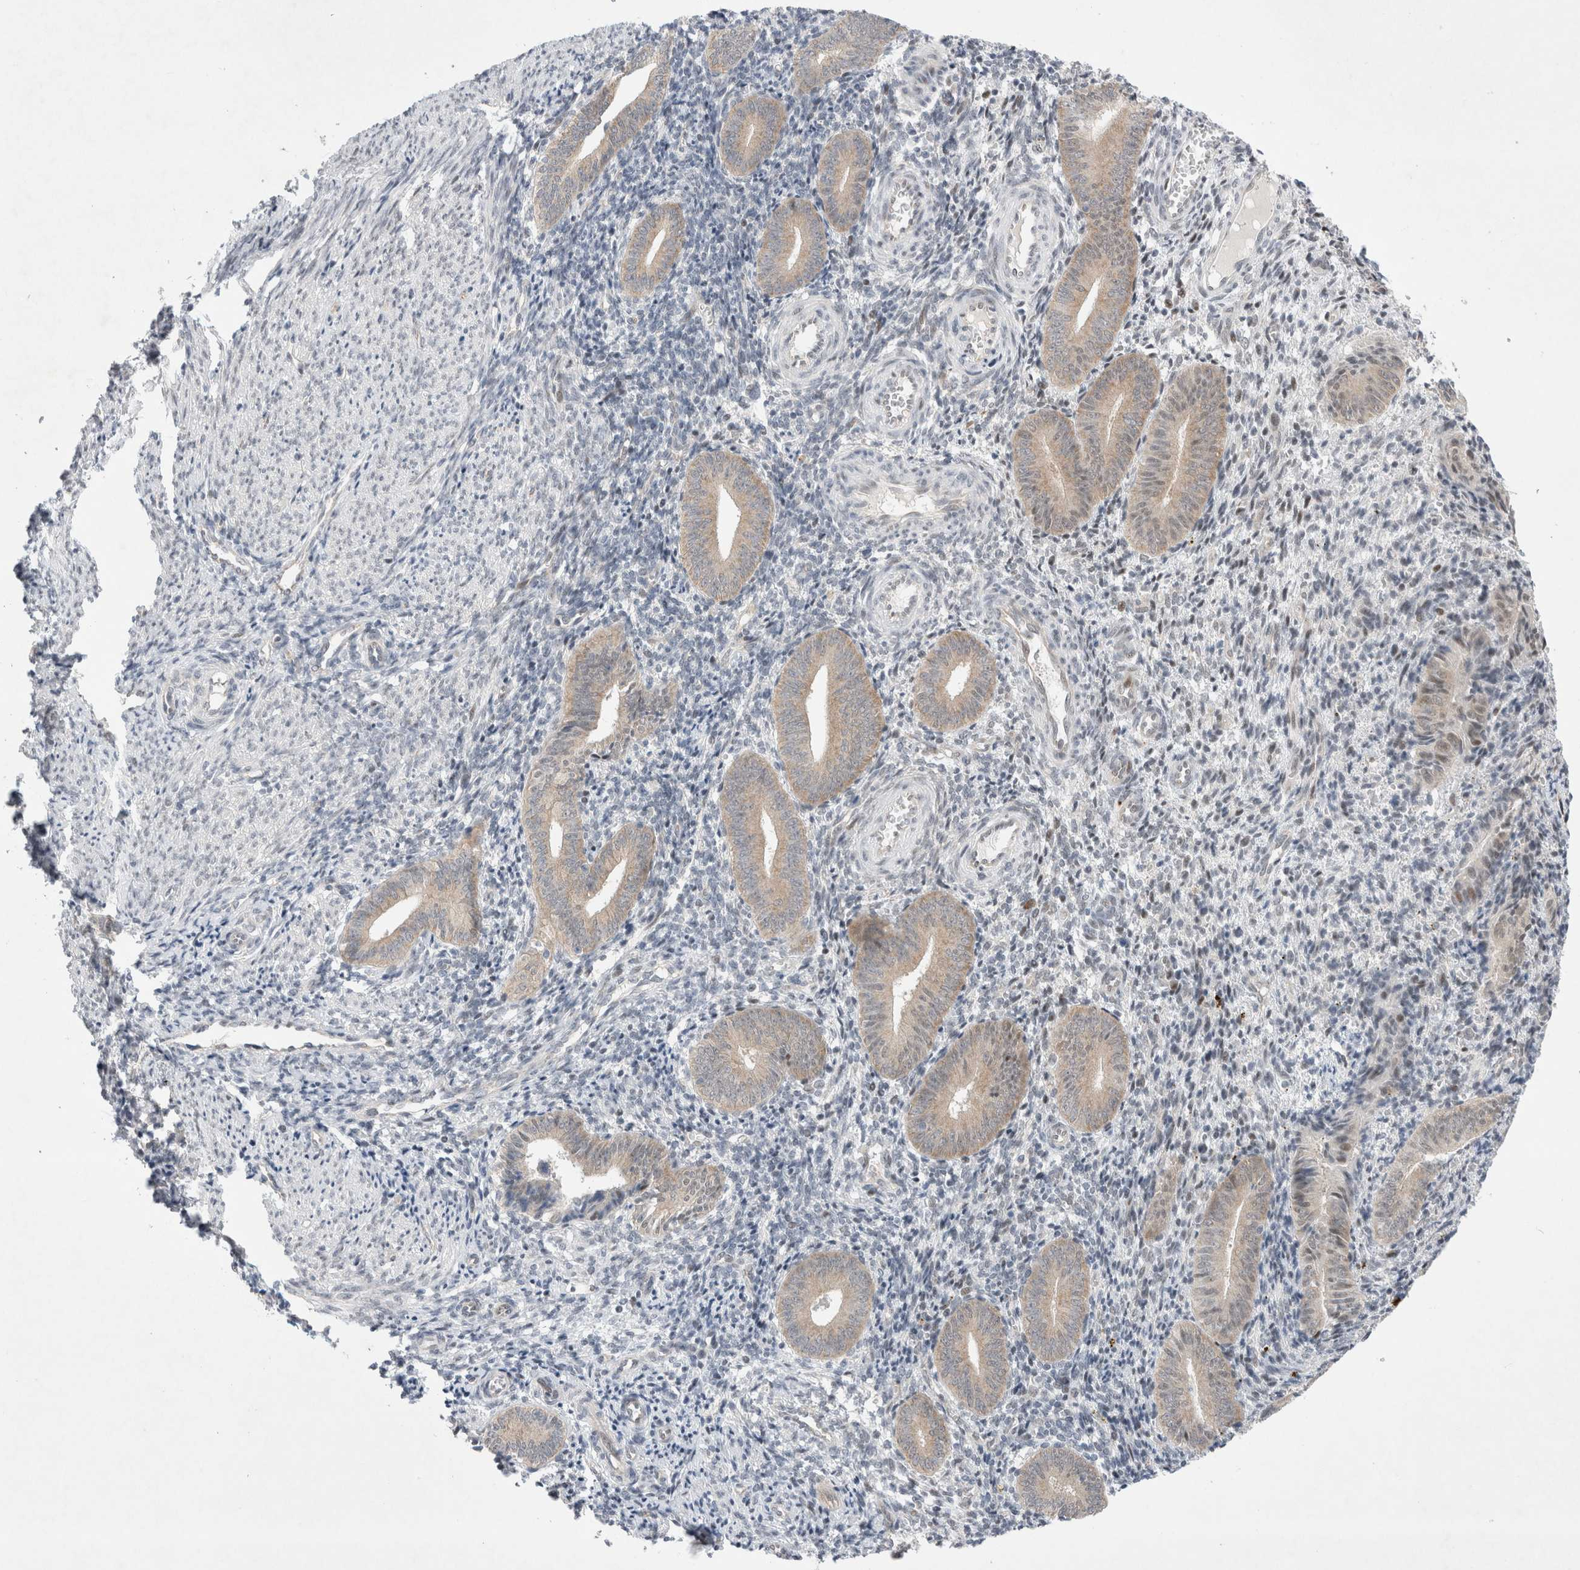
{"staining": {"intensity": "negative", "quantity": "none", "location": "none"}, "tissue": "endometrium", "cell_type": "Cells in endometrial stroma", "image_type": "normal", "snomed": [{"axis": "morphology", "description": "Normal tissue, NOS"}, {"axis": "topography", "description": "Uterus"}, {"axis": "topography", "description": "Endometrium"}], "caption": "Endometrium was stained to show a protein in brown. There is no significant staining in cells in endometrial stroma. Brightfield microscopy of immunohistochemistry stained with DAB (3,3'-diaminobenzidine) (brown) and hematoxylin (blue), captured at high magnification.", "gene": "WIPF2", "patient": {"sex": "female", "age": 33}}